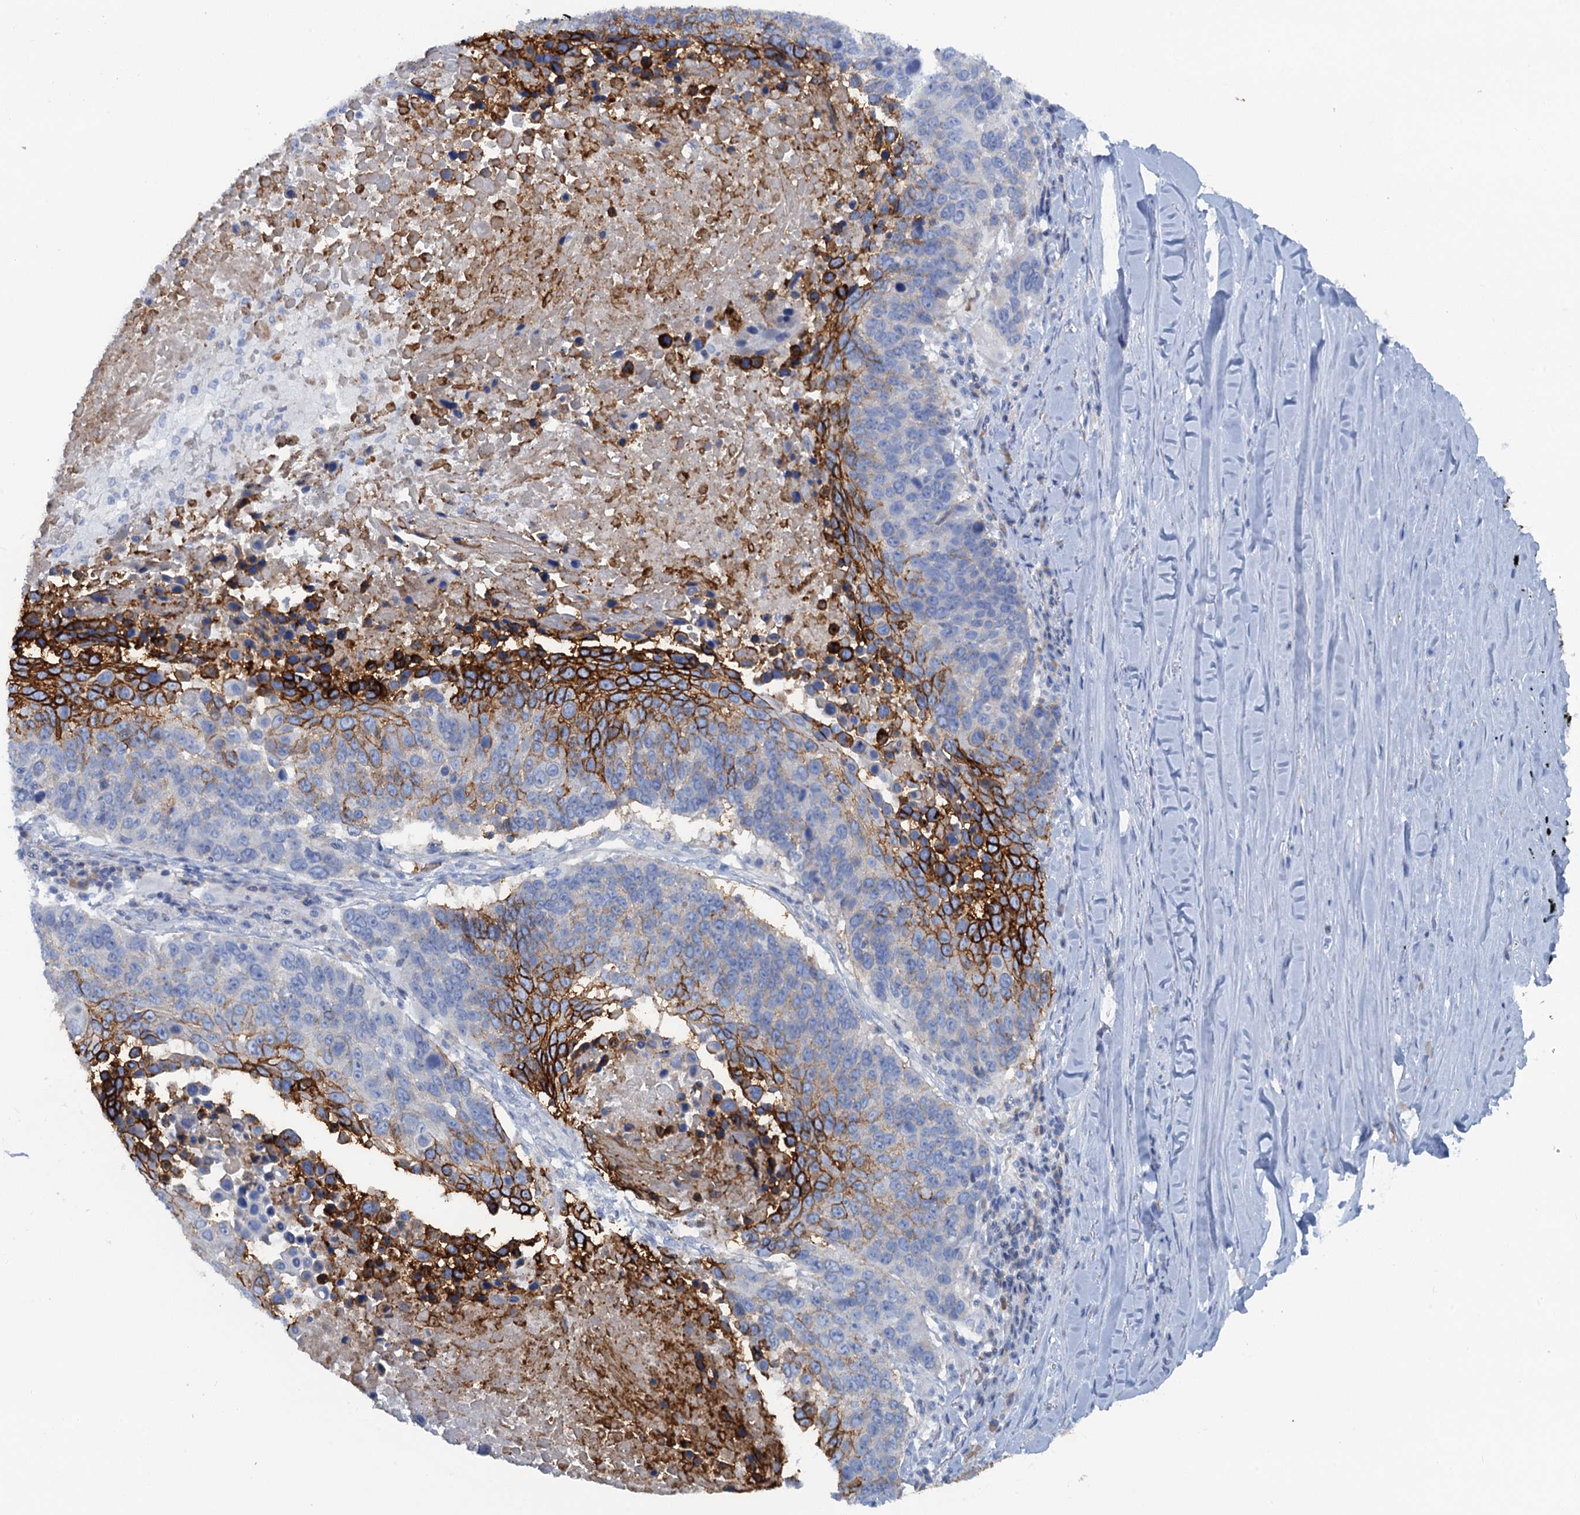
{"staining": {"intensity": "strong", "quantity": "25%-75%", "location": "cytoplasmic/membranous"}, "tissue": "lung cancer", "cell_type": "Tumor cells", "image_type": "cancer", "snomed": [{"axis": "morphology", "description": "Normal tissue, NOS"}, {"axis": "morphology", "description": "Squamous cell carcinoma, NOS"}, {"axis": "topography", "description": "Lymph node"}, {"axis": "topography", "description": "Lung"}], "caption": "A micrograph of lung cancer stained for a protein displays strong cytoplasmic/membranous brown staining in tumor cells.", "gene": "MYADML2", "patient": {"sex": "male", "age": 66}}